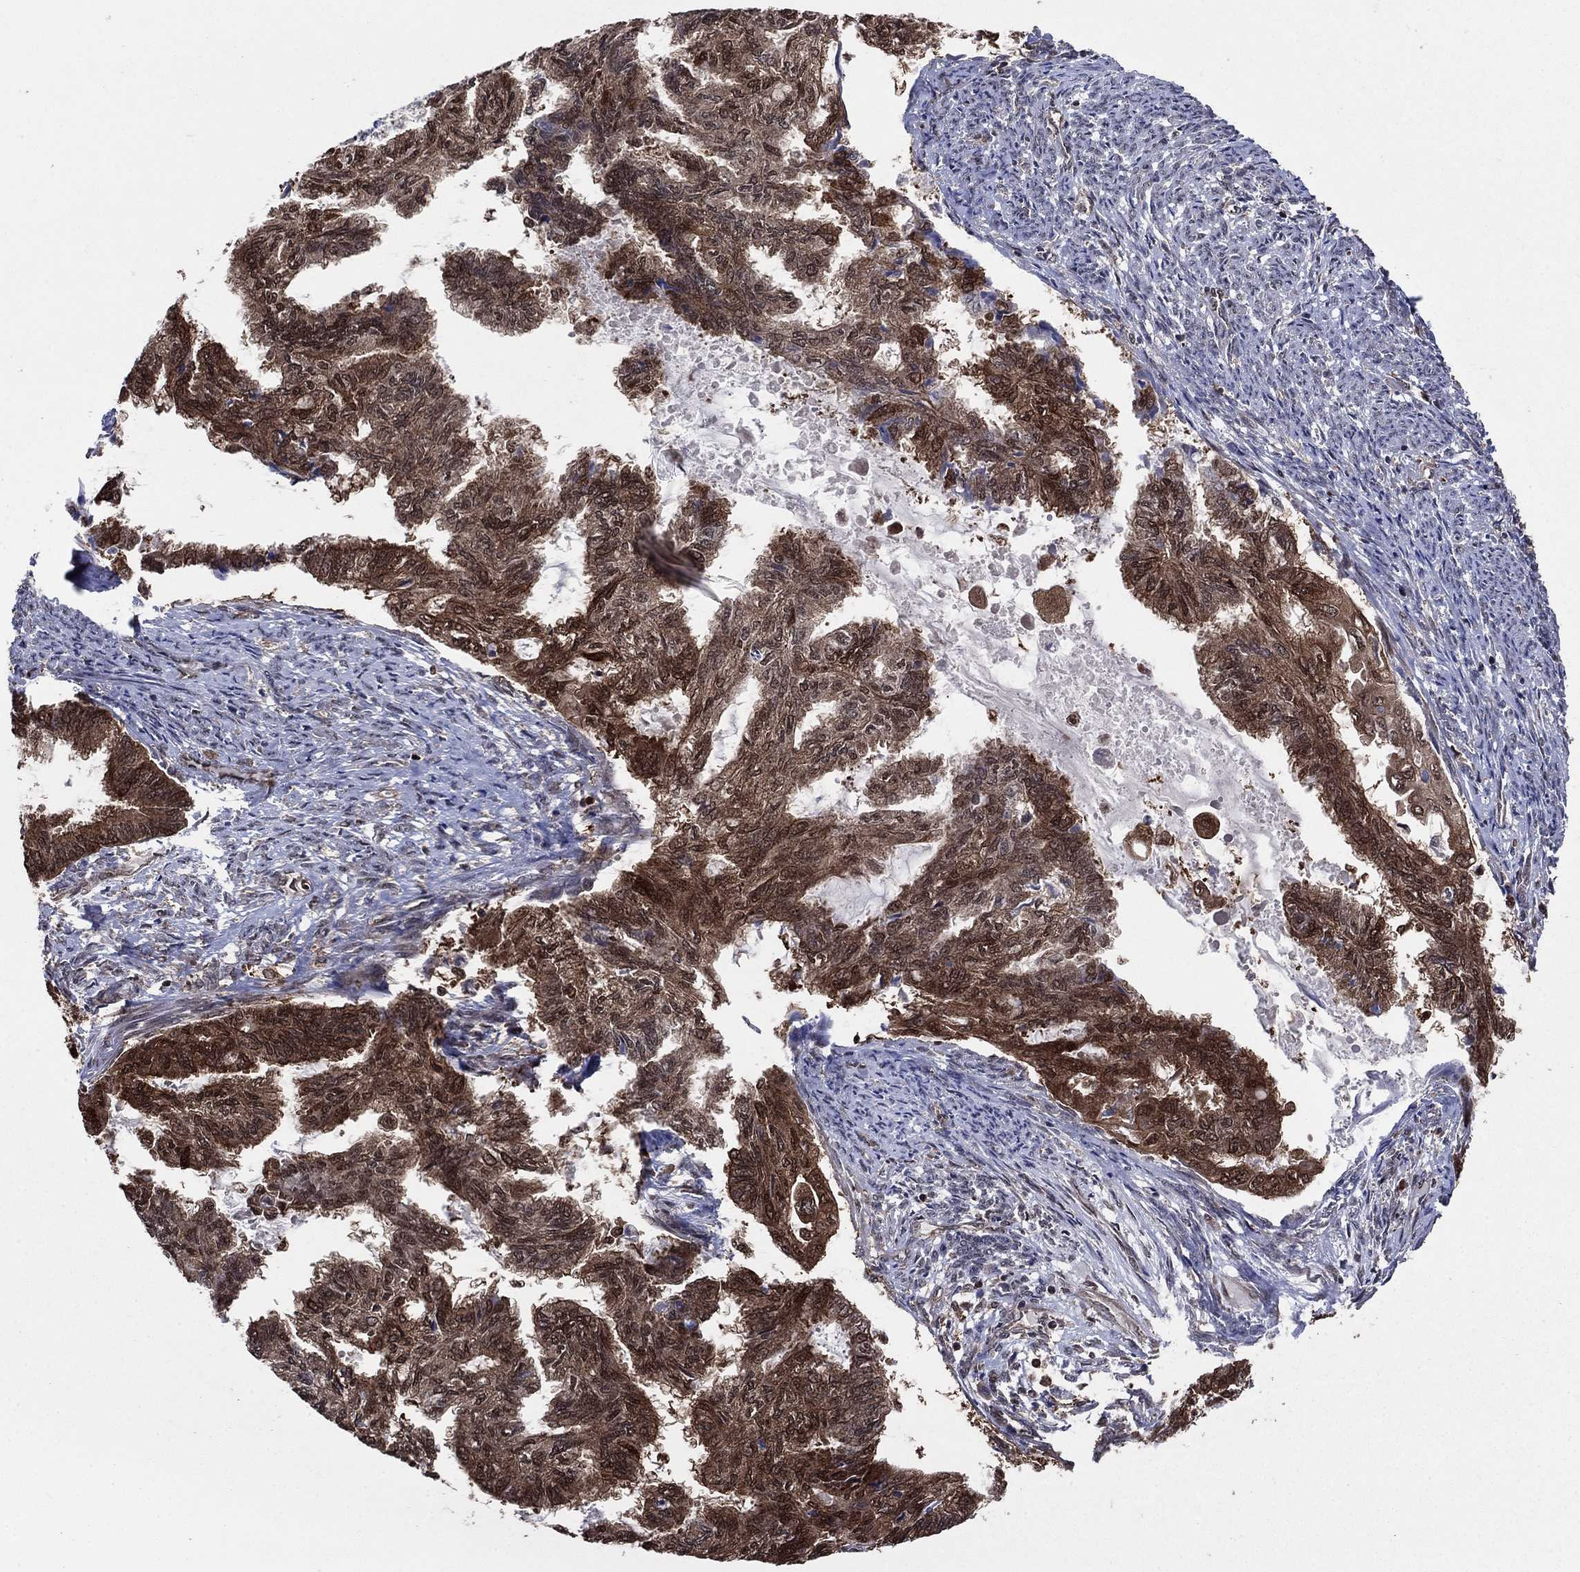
{"staining": {"intensity": "strong", "quantity": ">75%", "location": "cytoplasmic/membranous"}, "tissue": "endometrial cancer", "cell_type": "Tumor cells", "image_type": "cancer", "snomed": [{"axis": "morphology", "description": "Adenocarcinoma, NOS"}, {"axis": "topography", "description": "Endometrium"}], "caption": "An image of human endometrial adenocarcinoma stained for a protein displays strong cytoplasmic/membranous brown staining in tumor cells.", "gene": "CACYBP", "patient": {"sex": "female", "age": 86}}